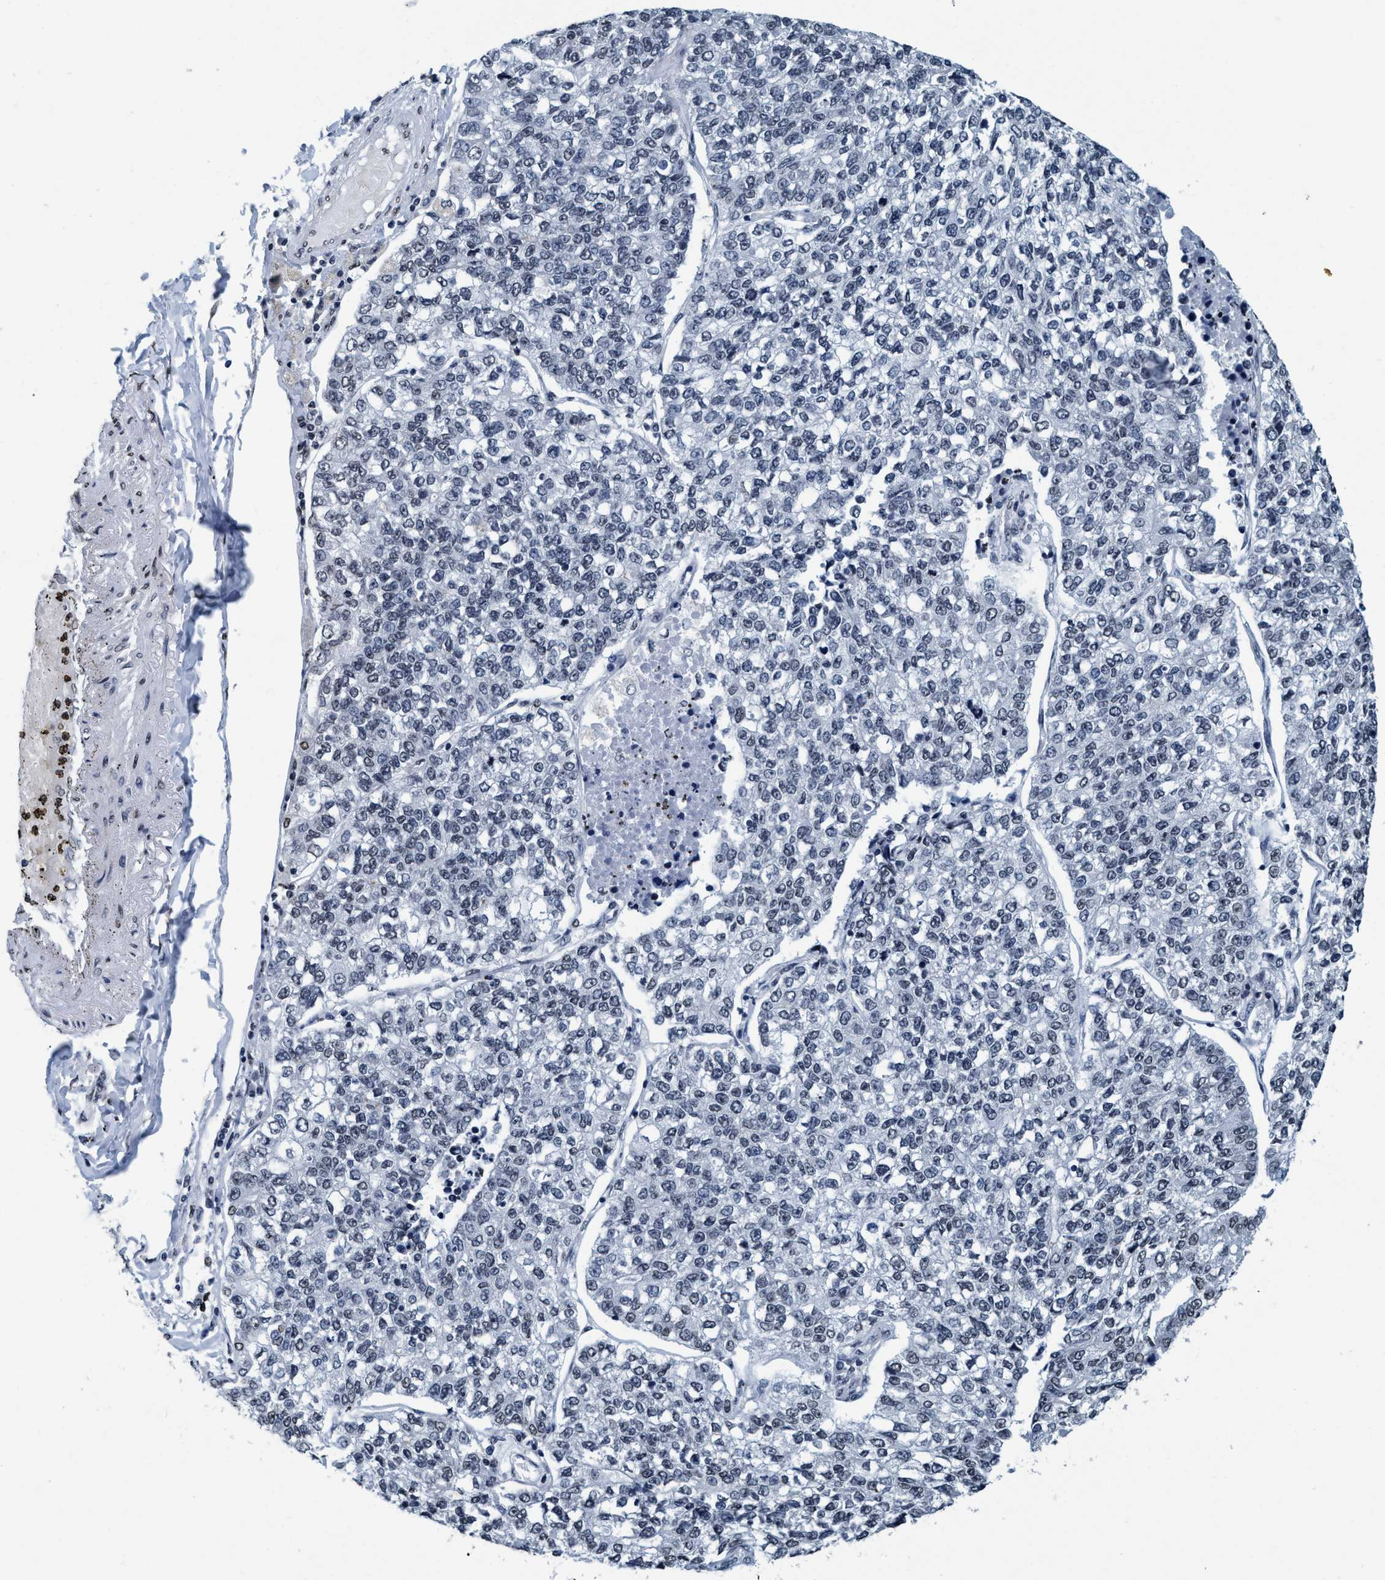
{"staining": {"intensity": "negative", "quantity": "none", "location": "none"}, "tissue": "lung cancer", "cell_type": "Tumor cells", "image_type": "cancer", "snomed": [{"axis": "morphology", "description": "Adenocarcinoma, NOS"}, {"axis": "topography", "description": "Lung"}], "caption": "Immunohistochemistry (IHC) of lung cancer displays no expression in tumor cells.", "gene": "CCNE2", "patient": {"sex": "male", "age": 49}}